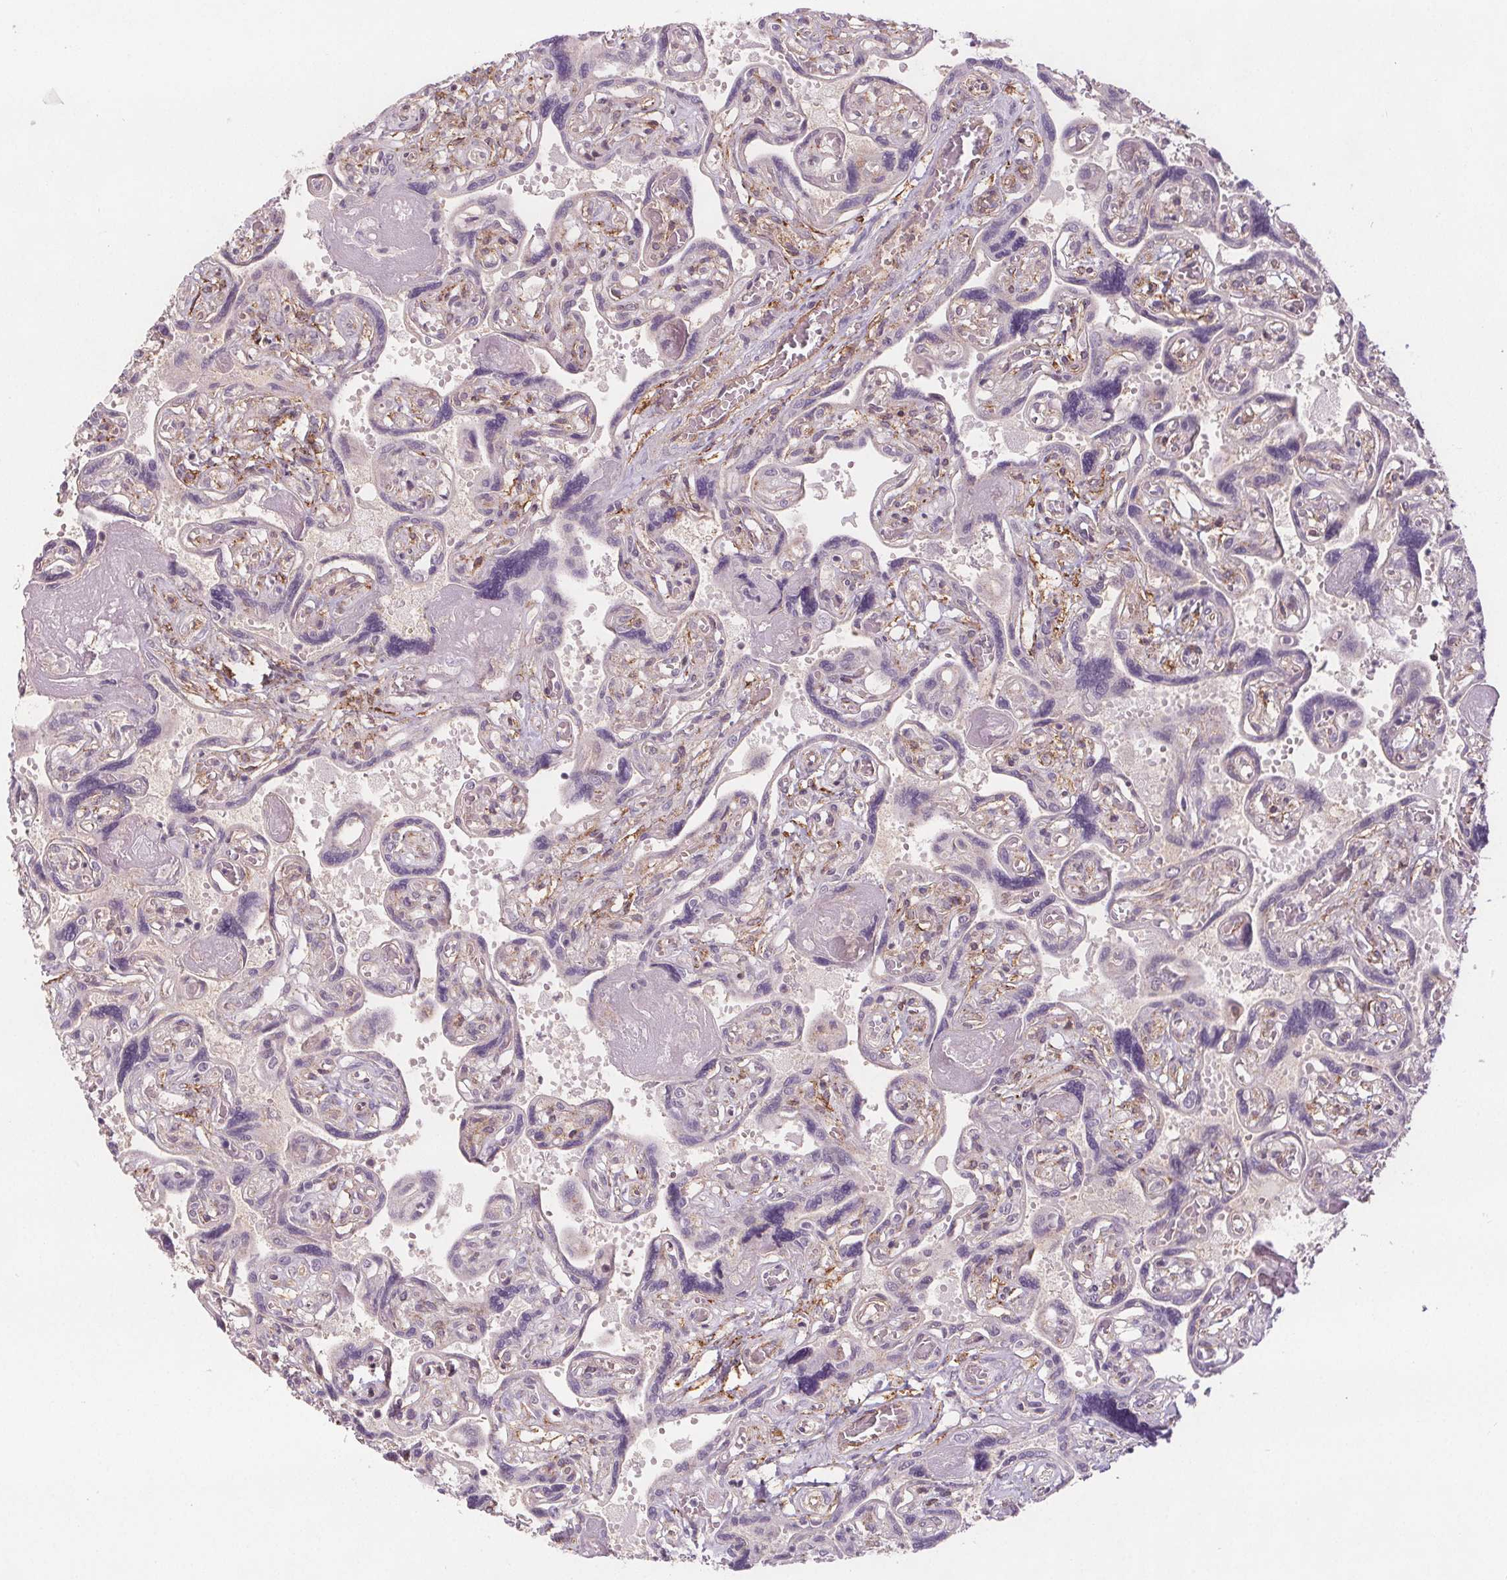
{"staining": {"intensity": "negative", "quantity": "none", "location": "none"}, "tissue": "placenta", "cell_type": "Decidual cells", "image_type": "normal", "snomed": [{"axis": "morphology", "description": "Normal tissue, NOS"}, {"axis": "topography", "description": "Placenta"}], "caption": "A histopathology image of placenta stained for a protein demonstrates no brown staining in decidual cells.", "gene": "ATP1A1", "patient": {"sex": "female", "age": 32}}